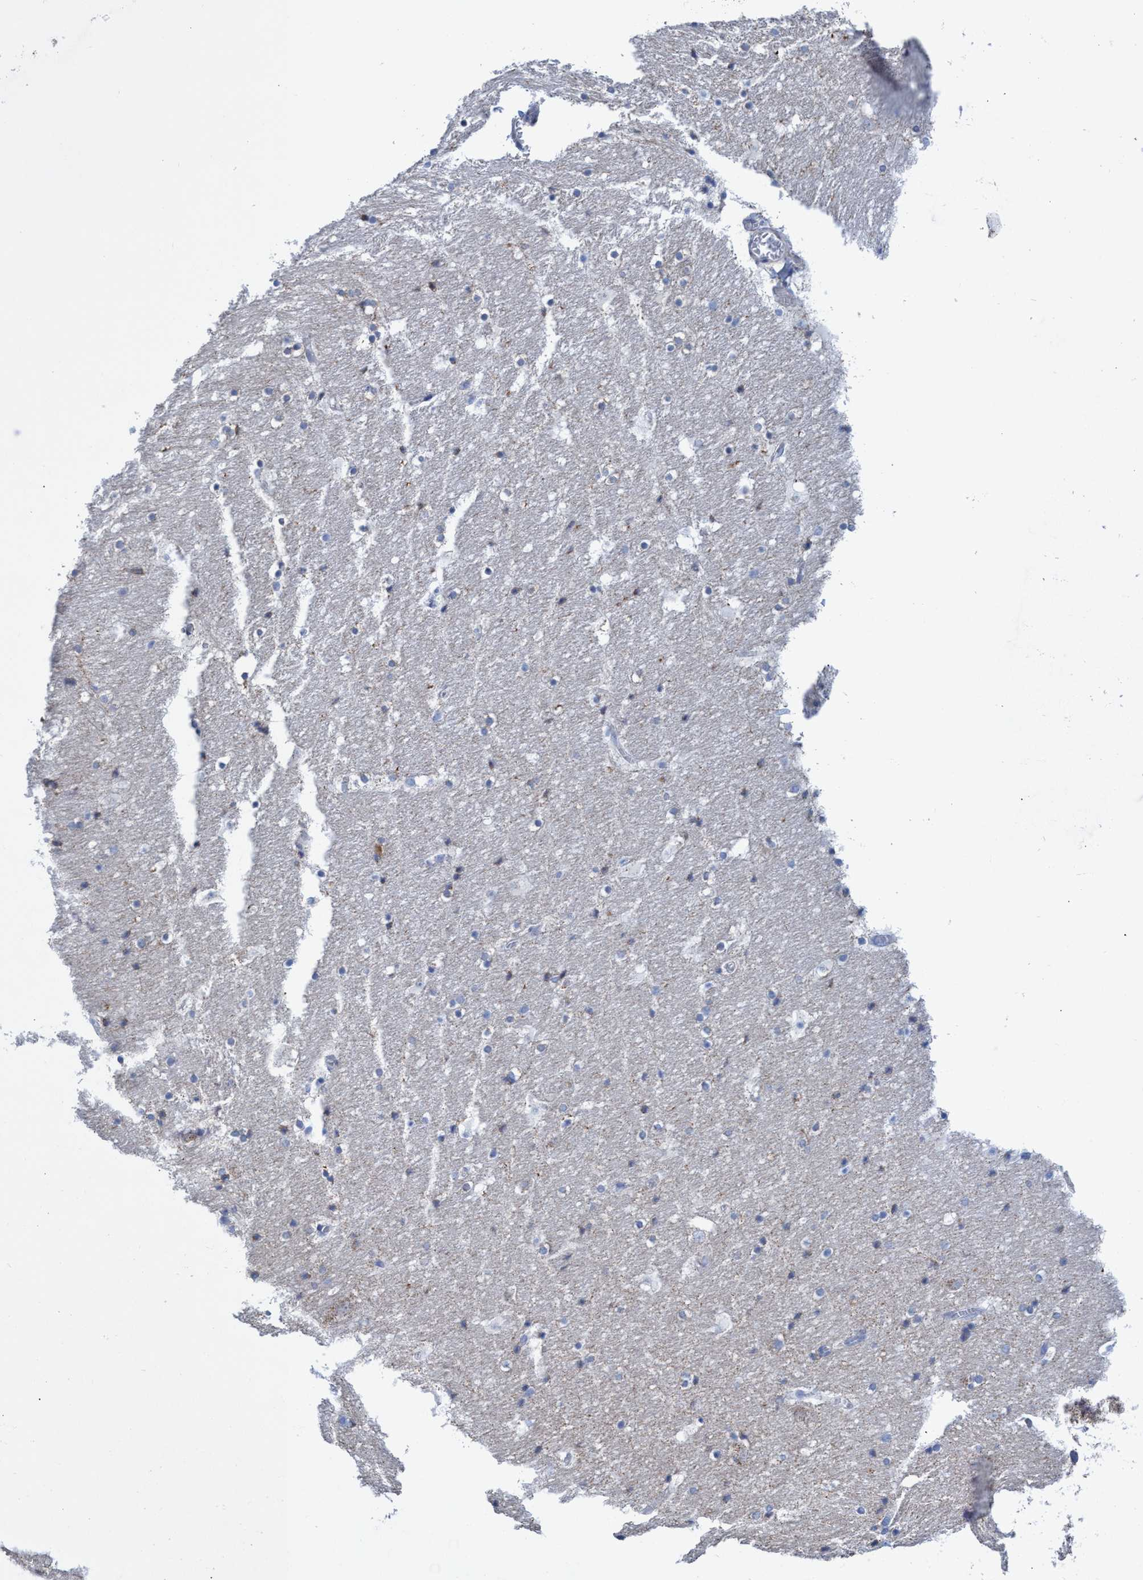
{"staining": {"intensity": "weak", "quantity": "<25%", "location": "cytoplasmic/membranous"}, "tissue": "hippocampus", "cell_type": "Glial cells", "image_type": "normal", "snomed": [{"axis": "morphology", "description": "Normal tissue, NOS"}, {"axis": "topography", "description": "Hippocampus"}], "caption": "A high-resolution photomicrograph shows IHC staining of benign hippocampus, which exhibits no significant staining in glial cells. (DAB immunohistochemistry, high magnification).", "gene": "ZNF750", "patient": {"sex": "male", "age": 45}}